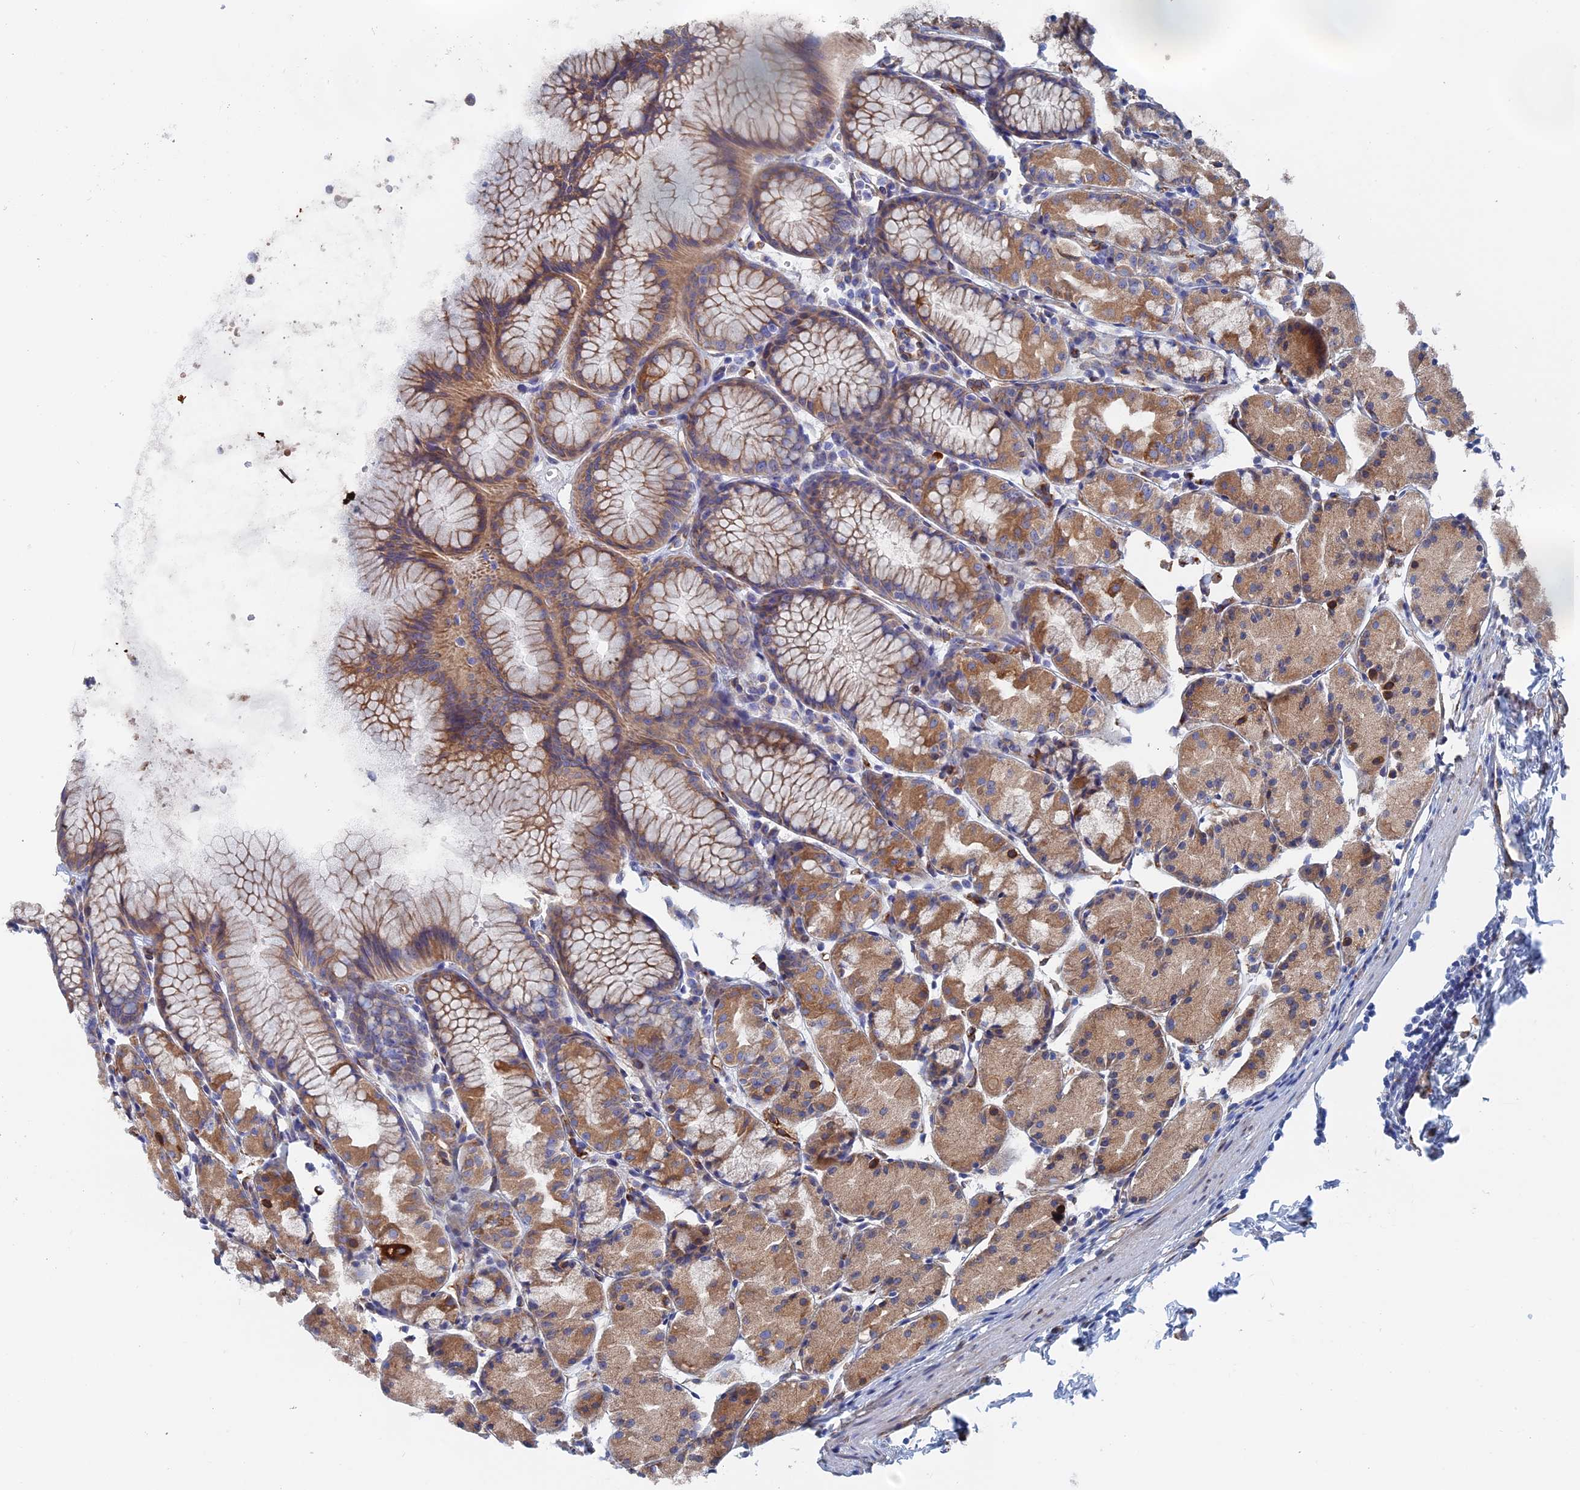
{"staining": {"intensity": "moderate", "quantity": ">75%", "location": "cytoplasmic/membranous"}, "tissue": "stomach", "cell_type": "Glandular cells", "image_type": "normal", "snomed": [{"axis": "morphology", "description": "Normal tissue, NOS"}, {"axis": "topography", "description": "Stomach, upper"}], "caption": "Glandular cells display moderate cytoplasmic/membranous expression in approximately >75% of cells in normal stomach. The protein of interest is stained brown, and the nuclei are stained in blue (DAB IHC with brightfield microscopy, high magnification).", "gene": "COG7", "patient": {"sex": "male", "age": 47}}